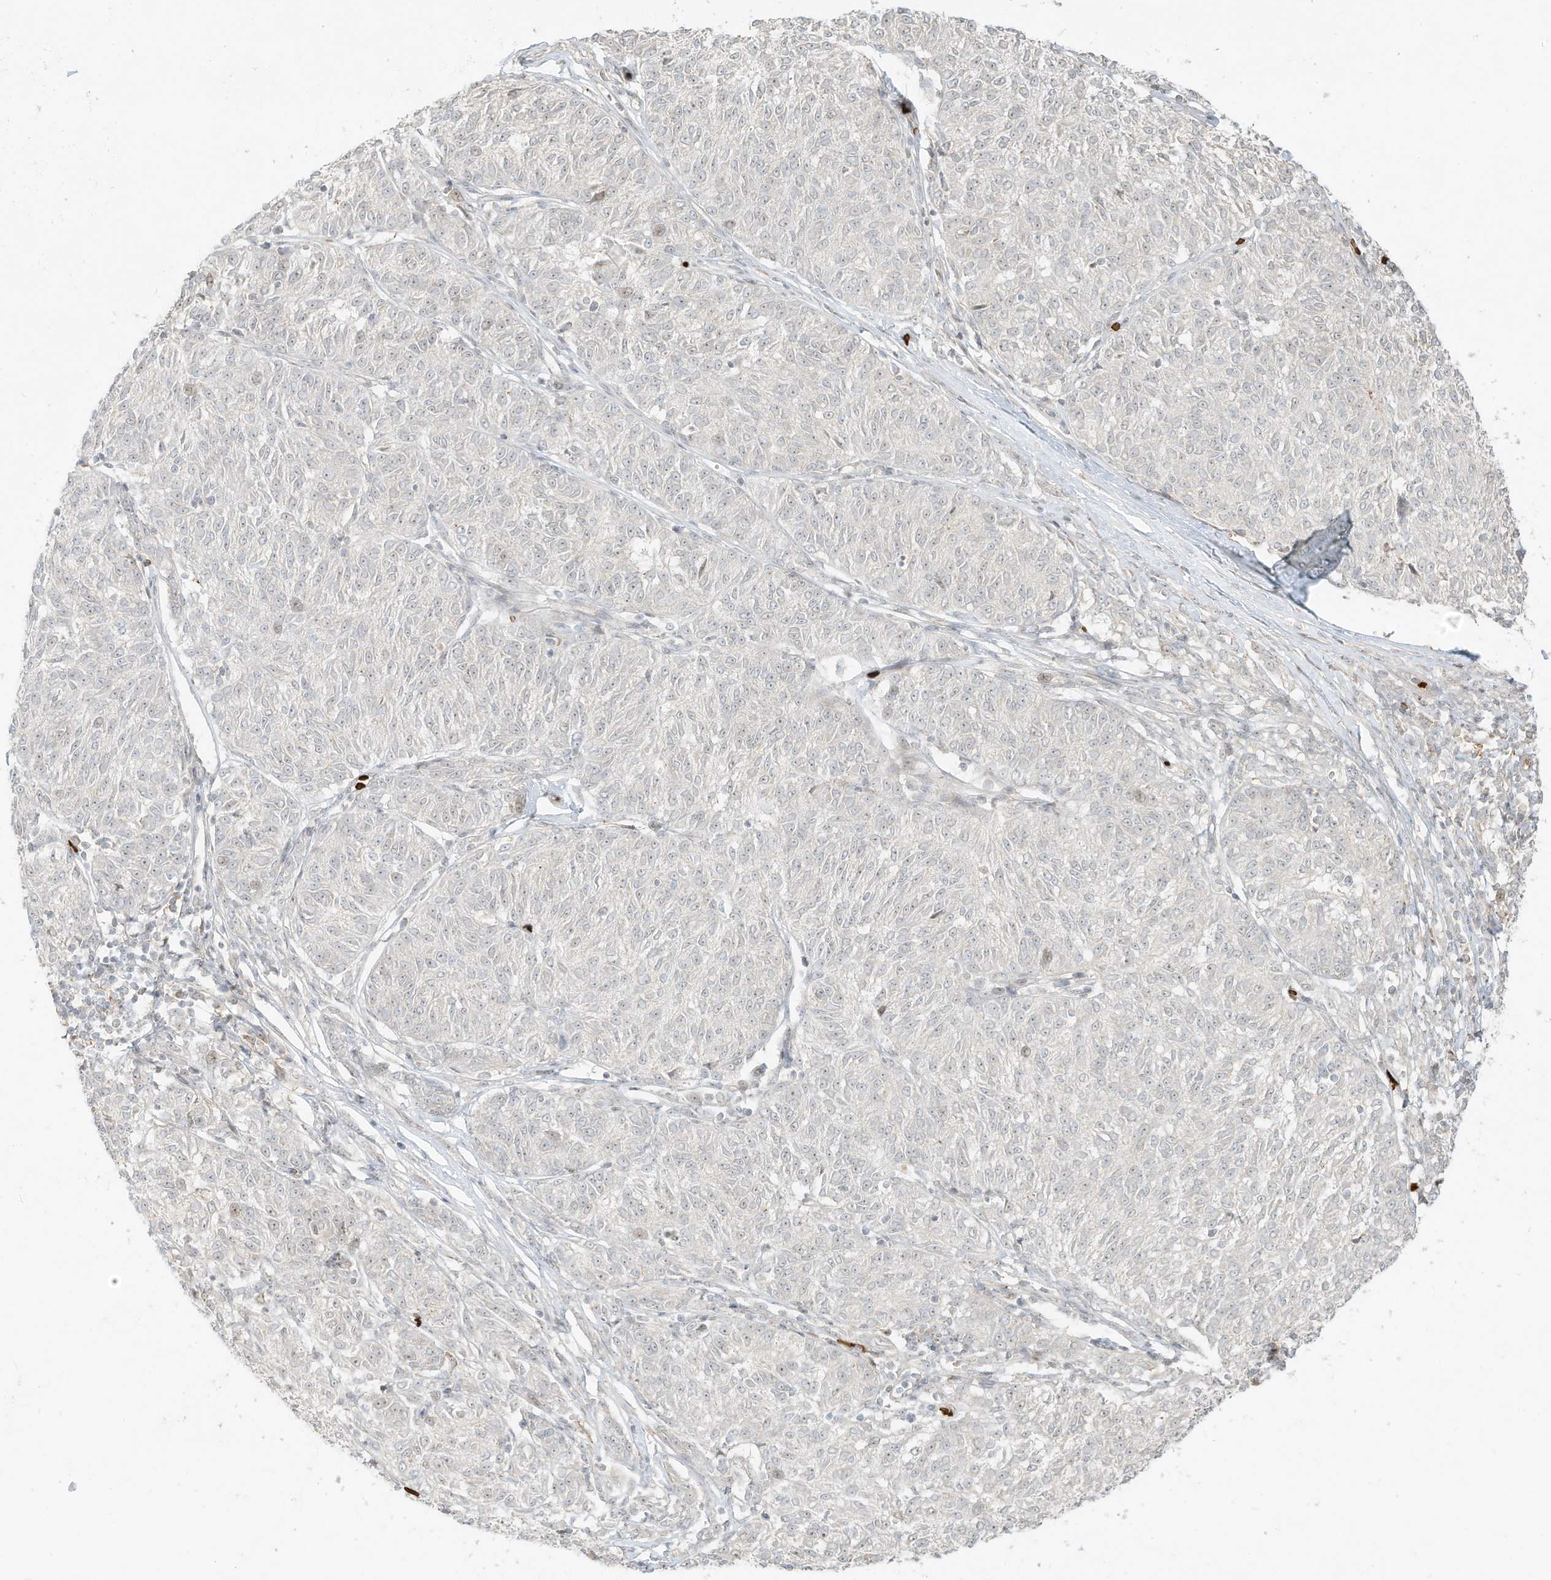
{"staining": {"intensity": "negative", "quantity": "none", "location": "none"}, "tissue": "melanoma", "cell_type": "Tumor cells", "image_type": "cancer", "snomed": [{"axis": "morphology", "description": "Malignant melanoma, NOS"}, {"axis": "topography", "description": "Skin"}], "caption": "This is an immunohistochemistry image of melanoma. There is no positivity in tumor cells.", "gene": "OFD1", "patient": {"sex": "female", "age": 72}}